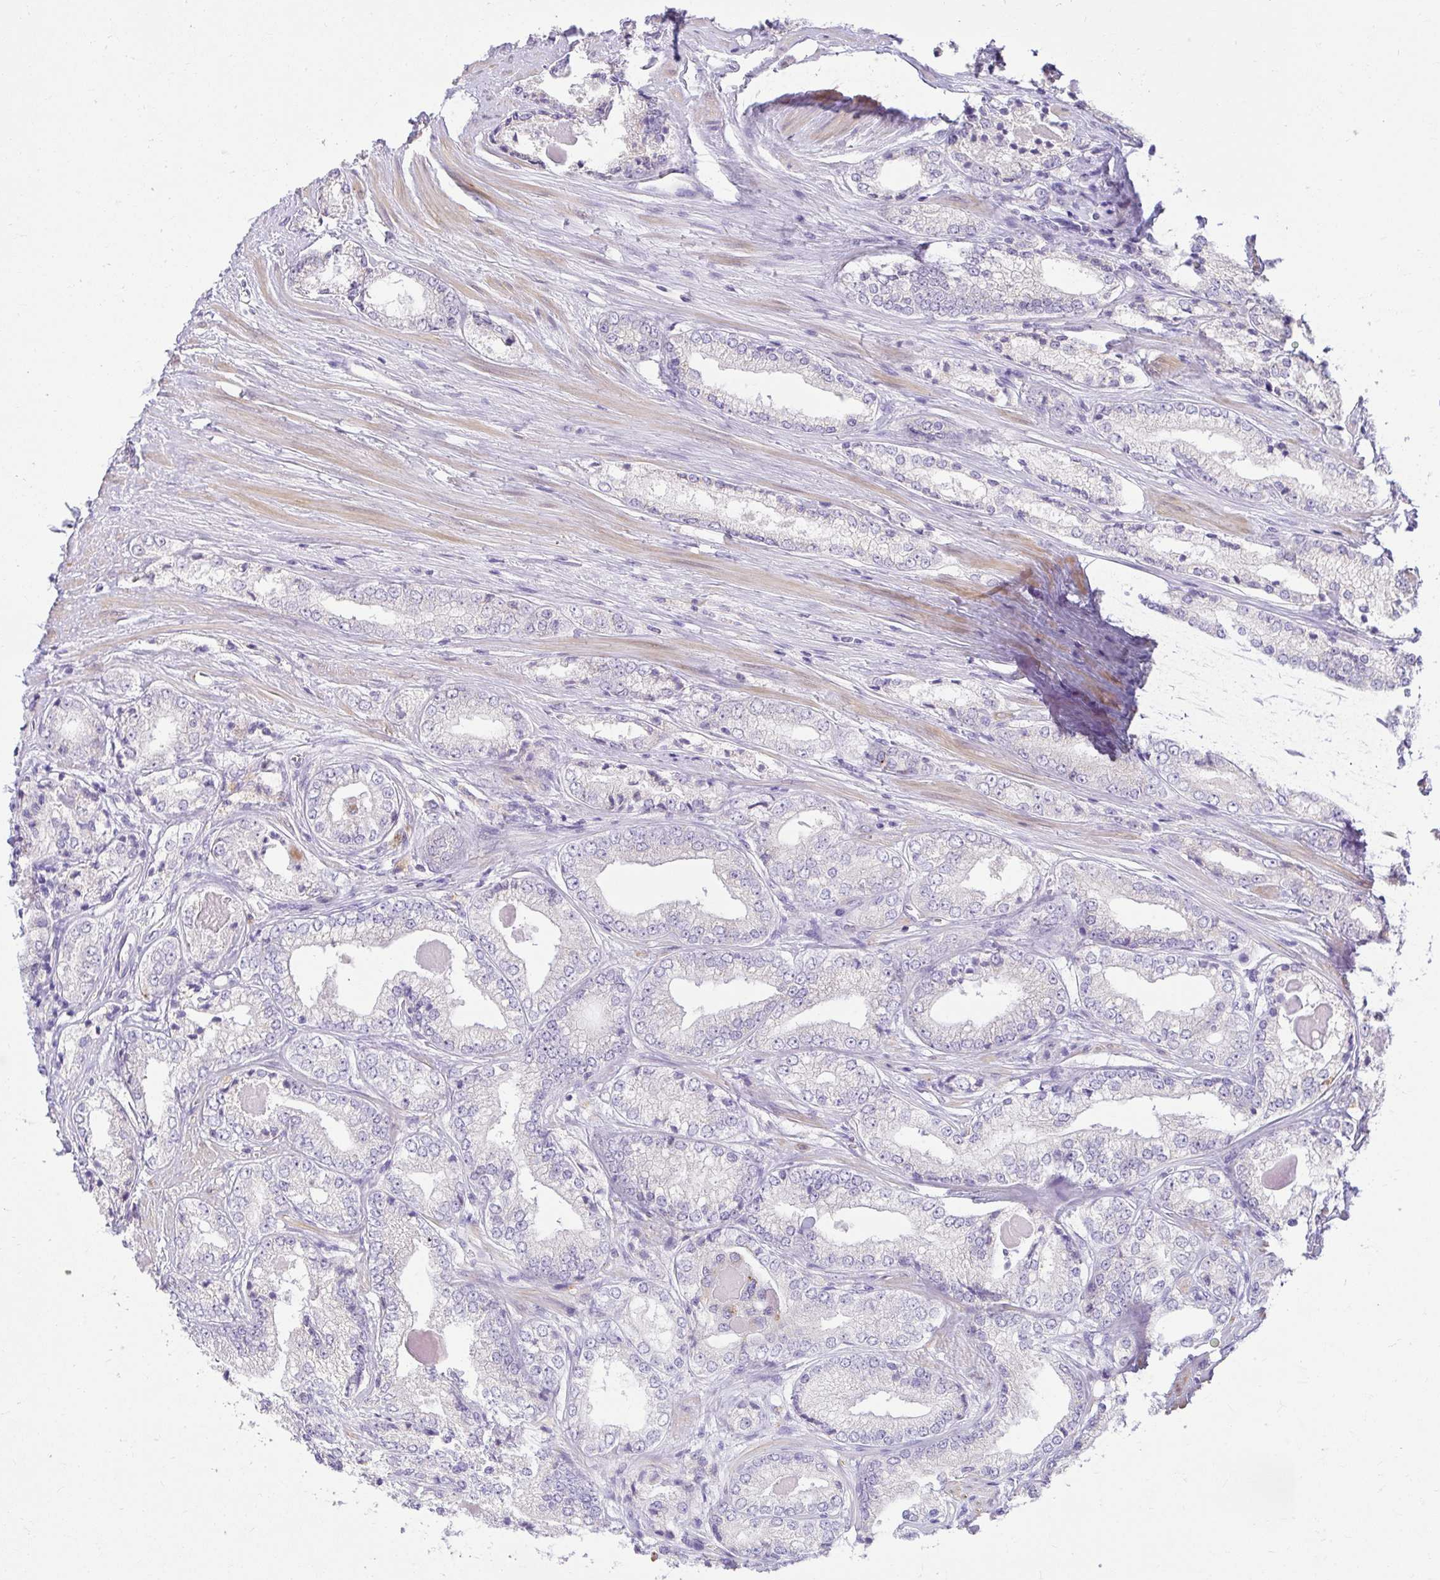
{"staining": {"intensity": "negative", "quantity": "none", "location": "none"}, "tissue": "prostate cancer", "cell_type": "Tumor cells", "image_type": "cancer", "snomed": [{"axis": "morphology", "description": "Adenocarcinoma, NOS"}, {"axis": "morphology", "description": "Adenocarcinoma, Low grade"}, {"axis": "topography", "description": "Prostate"}], "caption": "High power microscopy micrograph of an immunohistochemistry photomicrograph of prostate cancer (adenocarcinoma), revealing no significant staining in tumor cells.", "gene": "PKN3", "patient": {"sex": "male", "age": 68}}